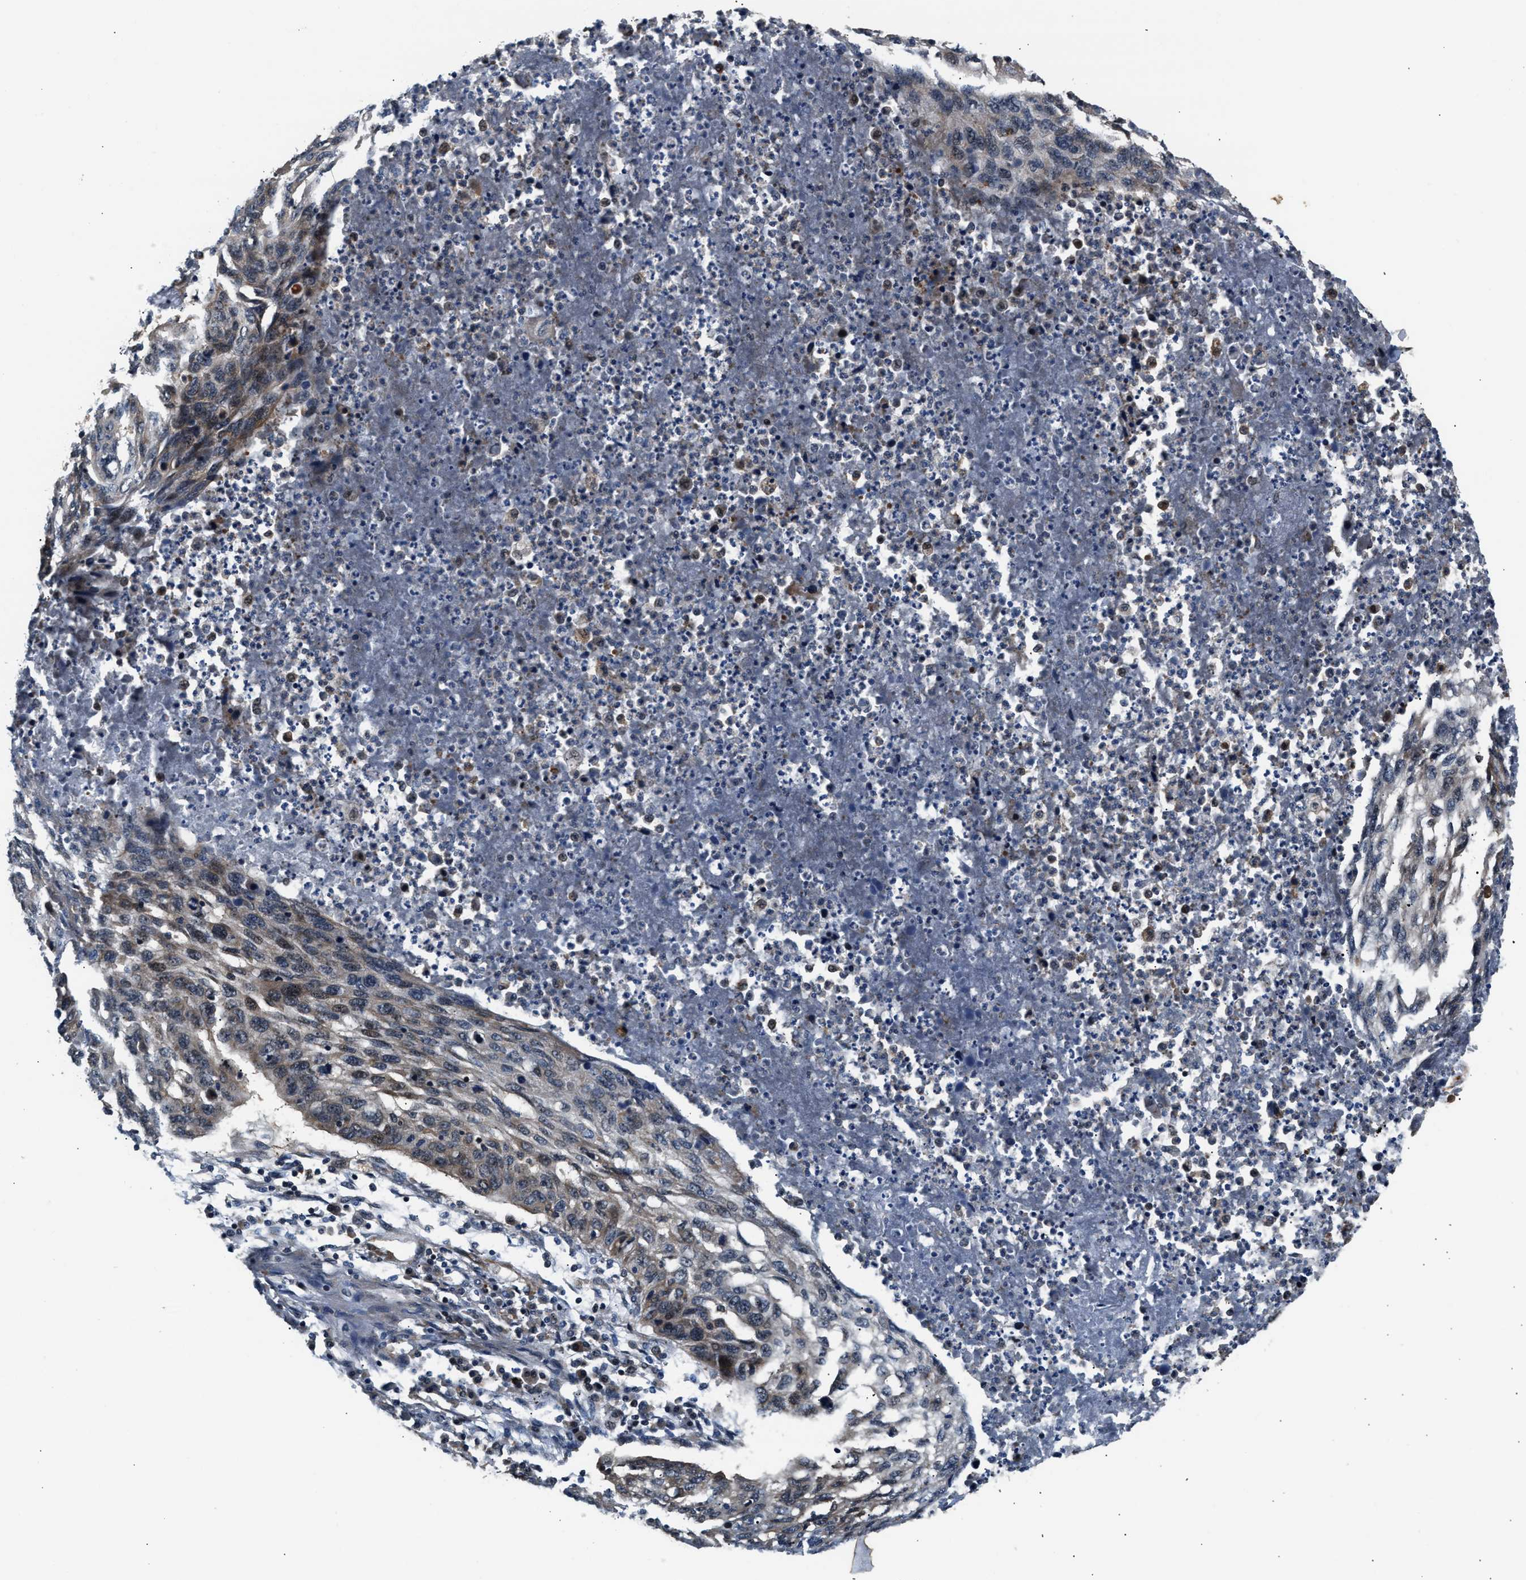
{"staining": {"intensity": "weak", "quantity": "25%-75%", "location": "cytoplasmic/membranous"}, "tissue": "lung cancer", "cell_type": "Tumor cells", "image_type": "cancer", "snomed": [{"axis": "morphology", "description": "Squamous cell carcinoma, NOS"}, {"axis": "topography", "description": "Lung"}], "caption": "DAB immunohistochemical staining of lung cancer shows weak cytoplasmic/membranous protein expression in approximately 25%-75% of tumor cells.", "gene": "TUT7", "patient": {"sex": "female", "age": 63}}